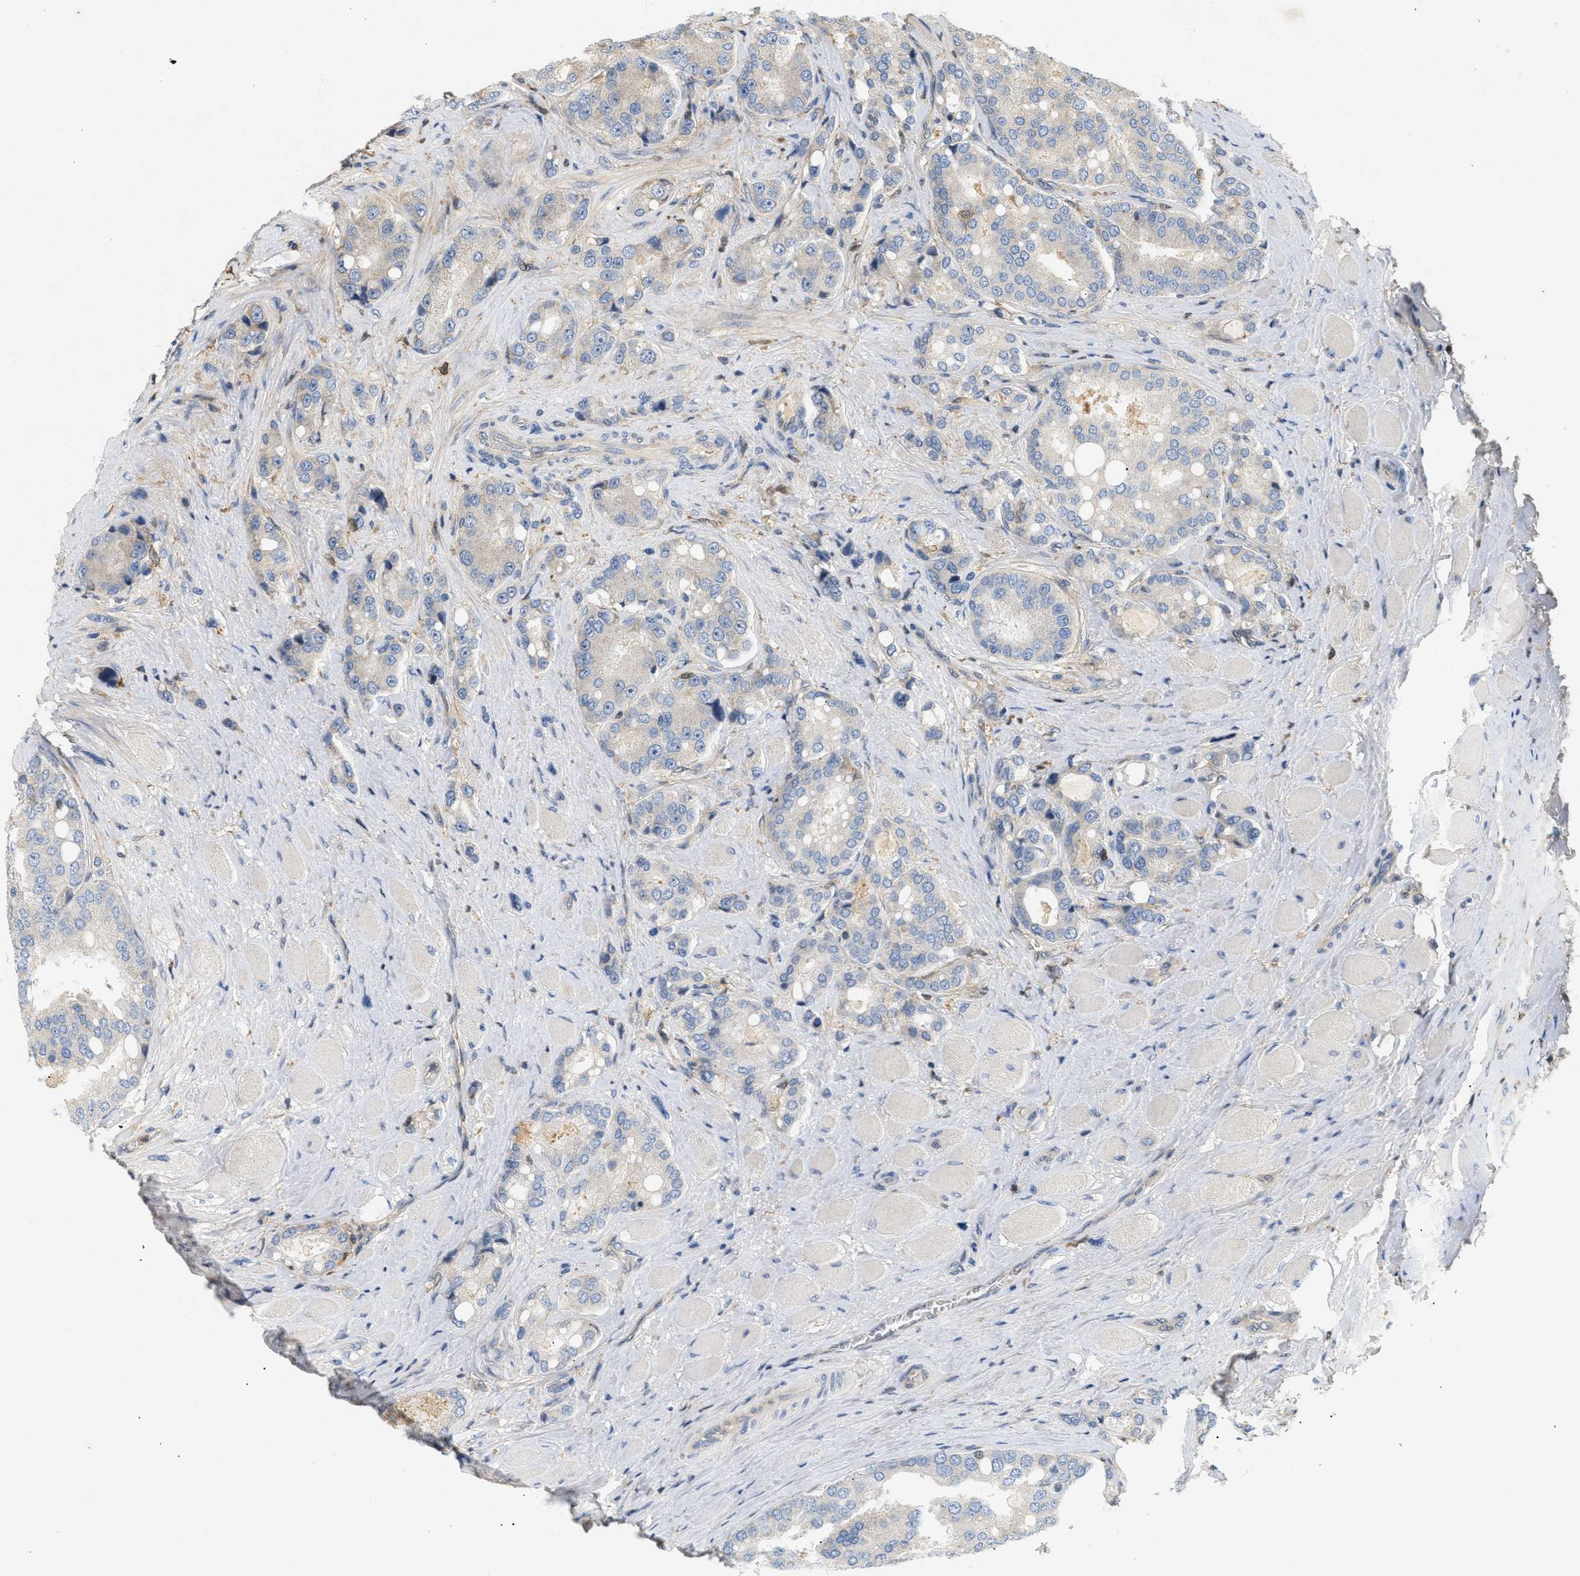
{"staining": {"intensity": "negative", "quantity": "none", "location": "none"}, "tissue": "prostate cancer", "cell_type": "Tumor cells", "image_type": "cancer", "snomed": [{"axis": "morphology", "description": "Adenocarcinoma, High grade"}, {"axis": "topography", "description": "Prostate"}], "caption": "There is no significant expression in tumor cells of adenocarcinoma (high-grade) (prostate). (Stains: DAB (3,3'-diaminobenzidine) immunohistochemistry with hematoxylin counter stain, Microscopy: brightfield microscopy at high magnification).", "gene": "FARS2", "patient": {"sex": "male", "age": 50}}